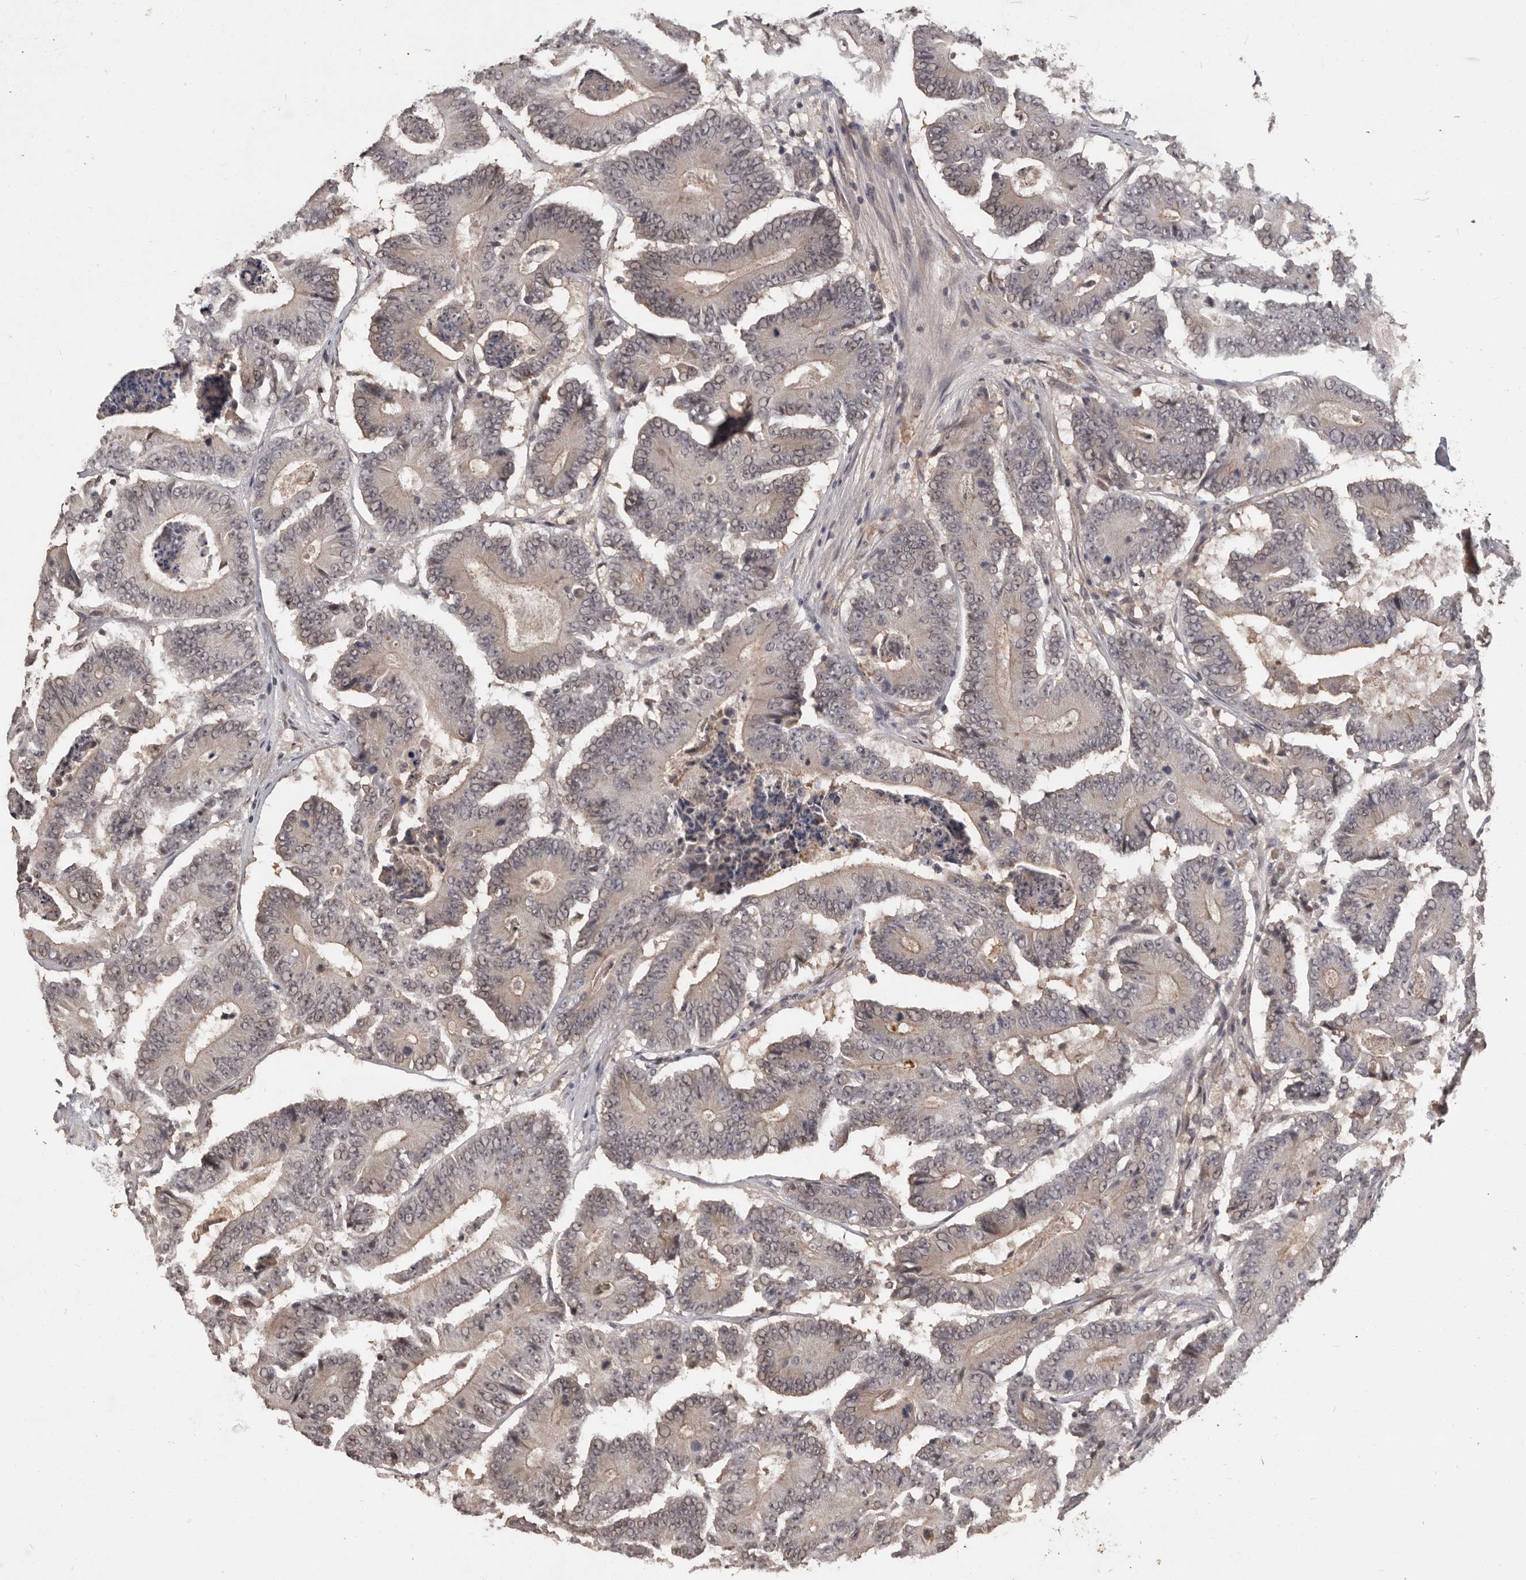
{"staining": {"intensity": "weak", "quantity": "25%-75%", "location": "cytoplasmic/membranous"}, "tissue": "colorectal cancer", "cell_type": "Tumor cells", "image_type": "cancer", "snomed": [{"axis": "morphology", "description": "Adenocarcinoma, NOS"}, {"axis": "topography", "description": "Colon"}], "caption": "Immunohistochemical staining of human colorectal cancer shows weak cytoplasmic/membranous protein expression in approximately 25%-75% of tumor cells. (Stains: DAB in brown, nuclei in blue, Microscopy: brightfield microscopy at high magnification).", "gene": "ZFP14", "patient": {"sex": "male", "age": 83}}